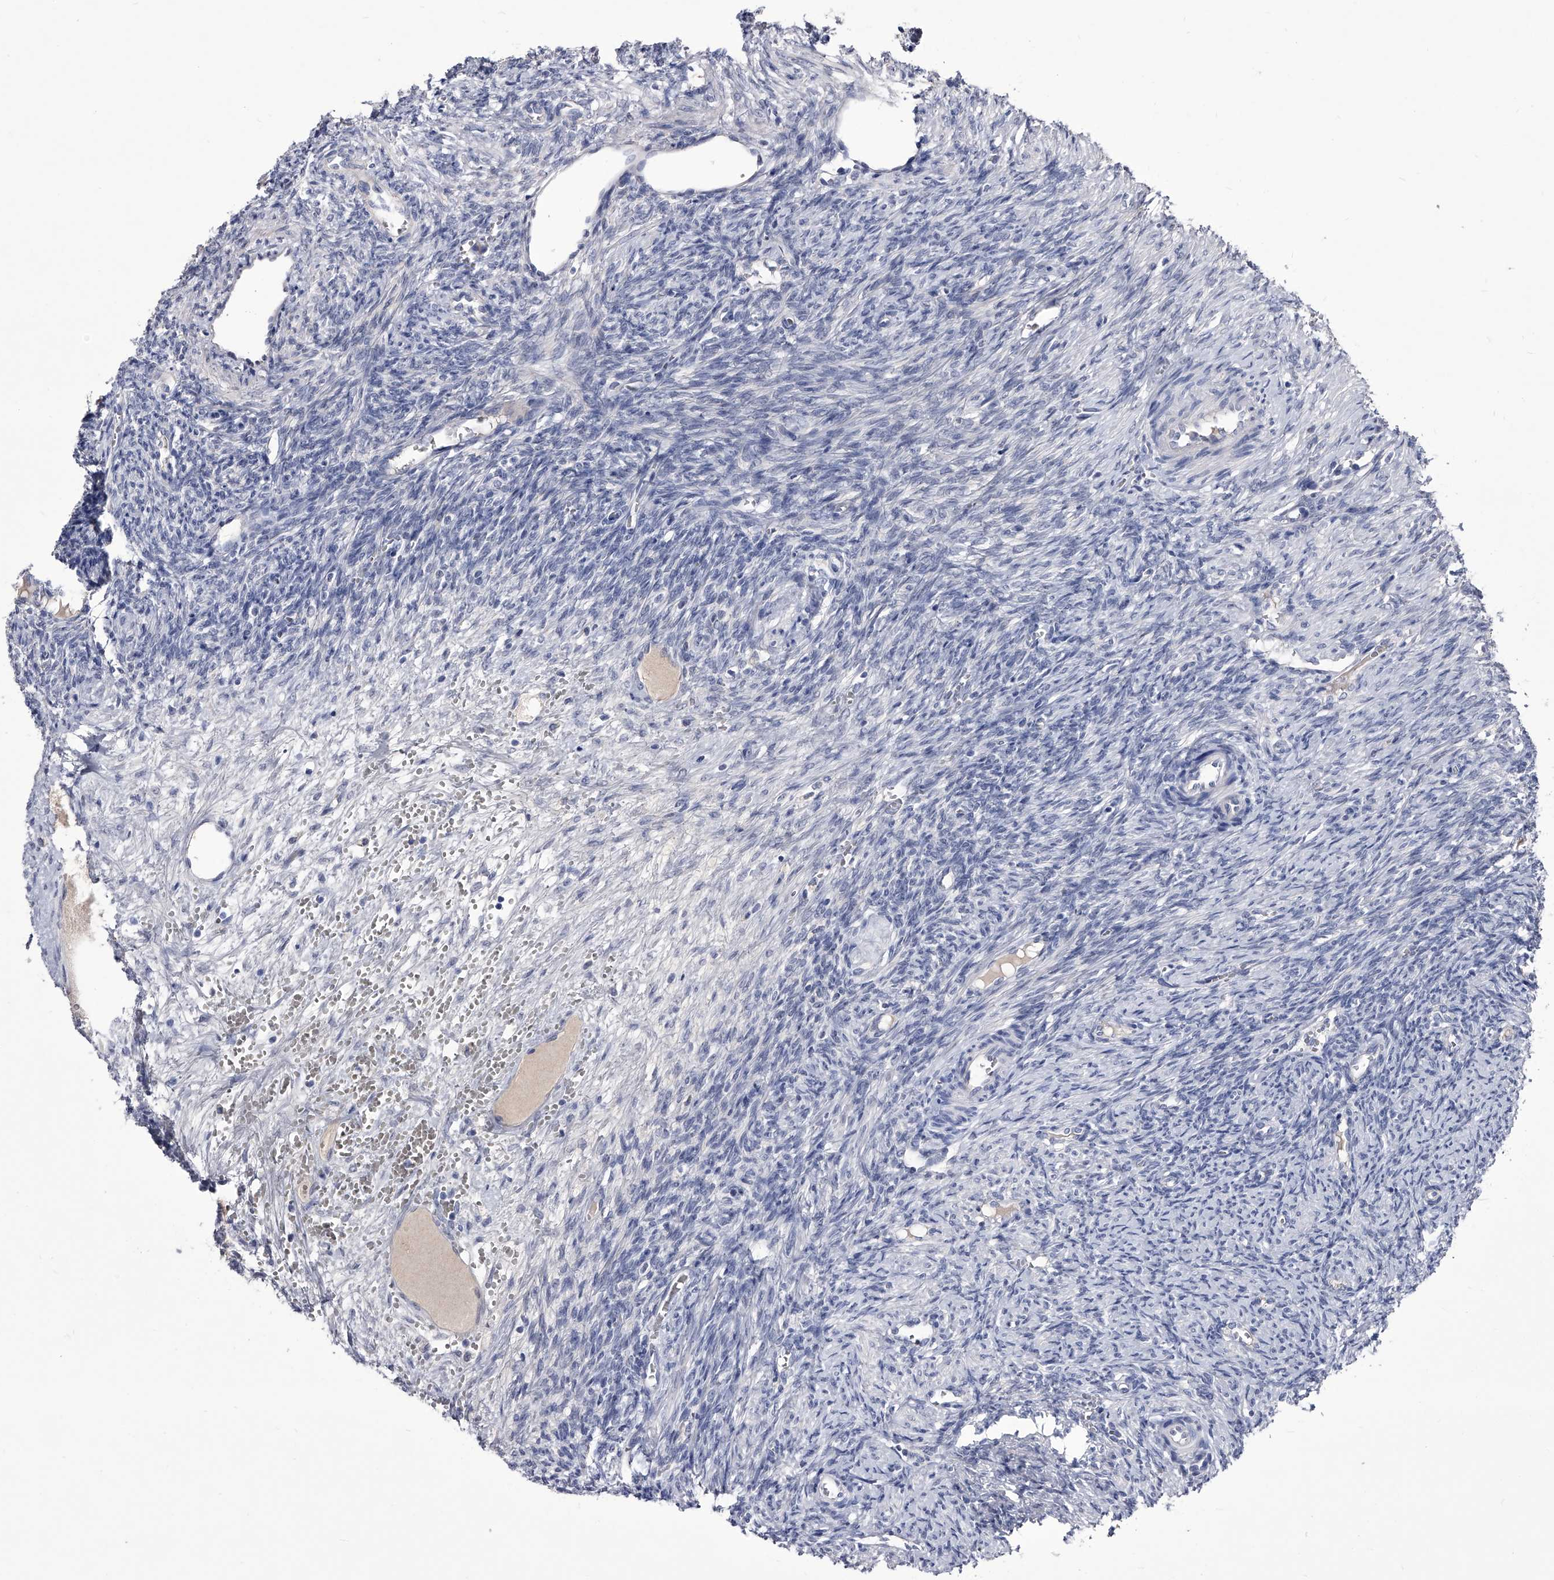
{"staining": {"intensity": "weak", "quantity": "<25%", "location": "cytoplasmic/membranous"}, "tissue": "ovary", "cell_type": "Follicle cells", "image_type": "normal", "snomed": [{"axis": "morphology", "description": "Normal tissue, NOS"}, {"axis": "topography", "description": "Ovary"}], "caption": "DAB immunohistochemical staining of normal ovary reveals no significant staining in follicle cells.", "gene": "CRISP2", "patient": {"sex": "female", "age": 41}}